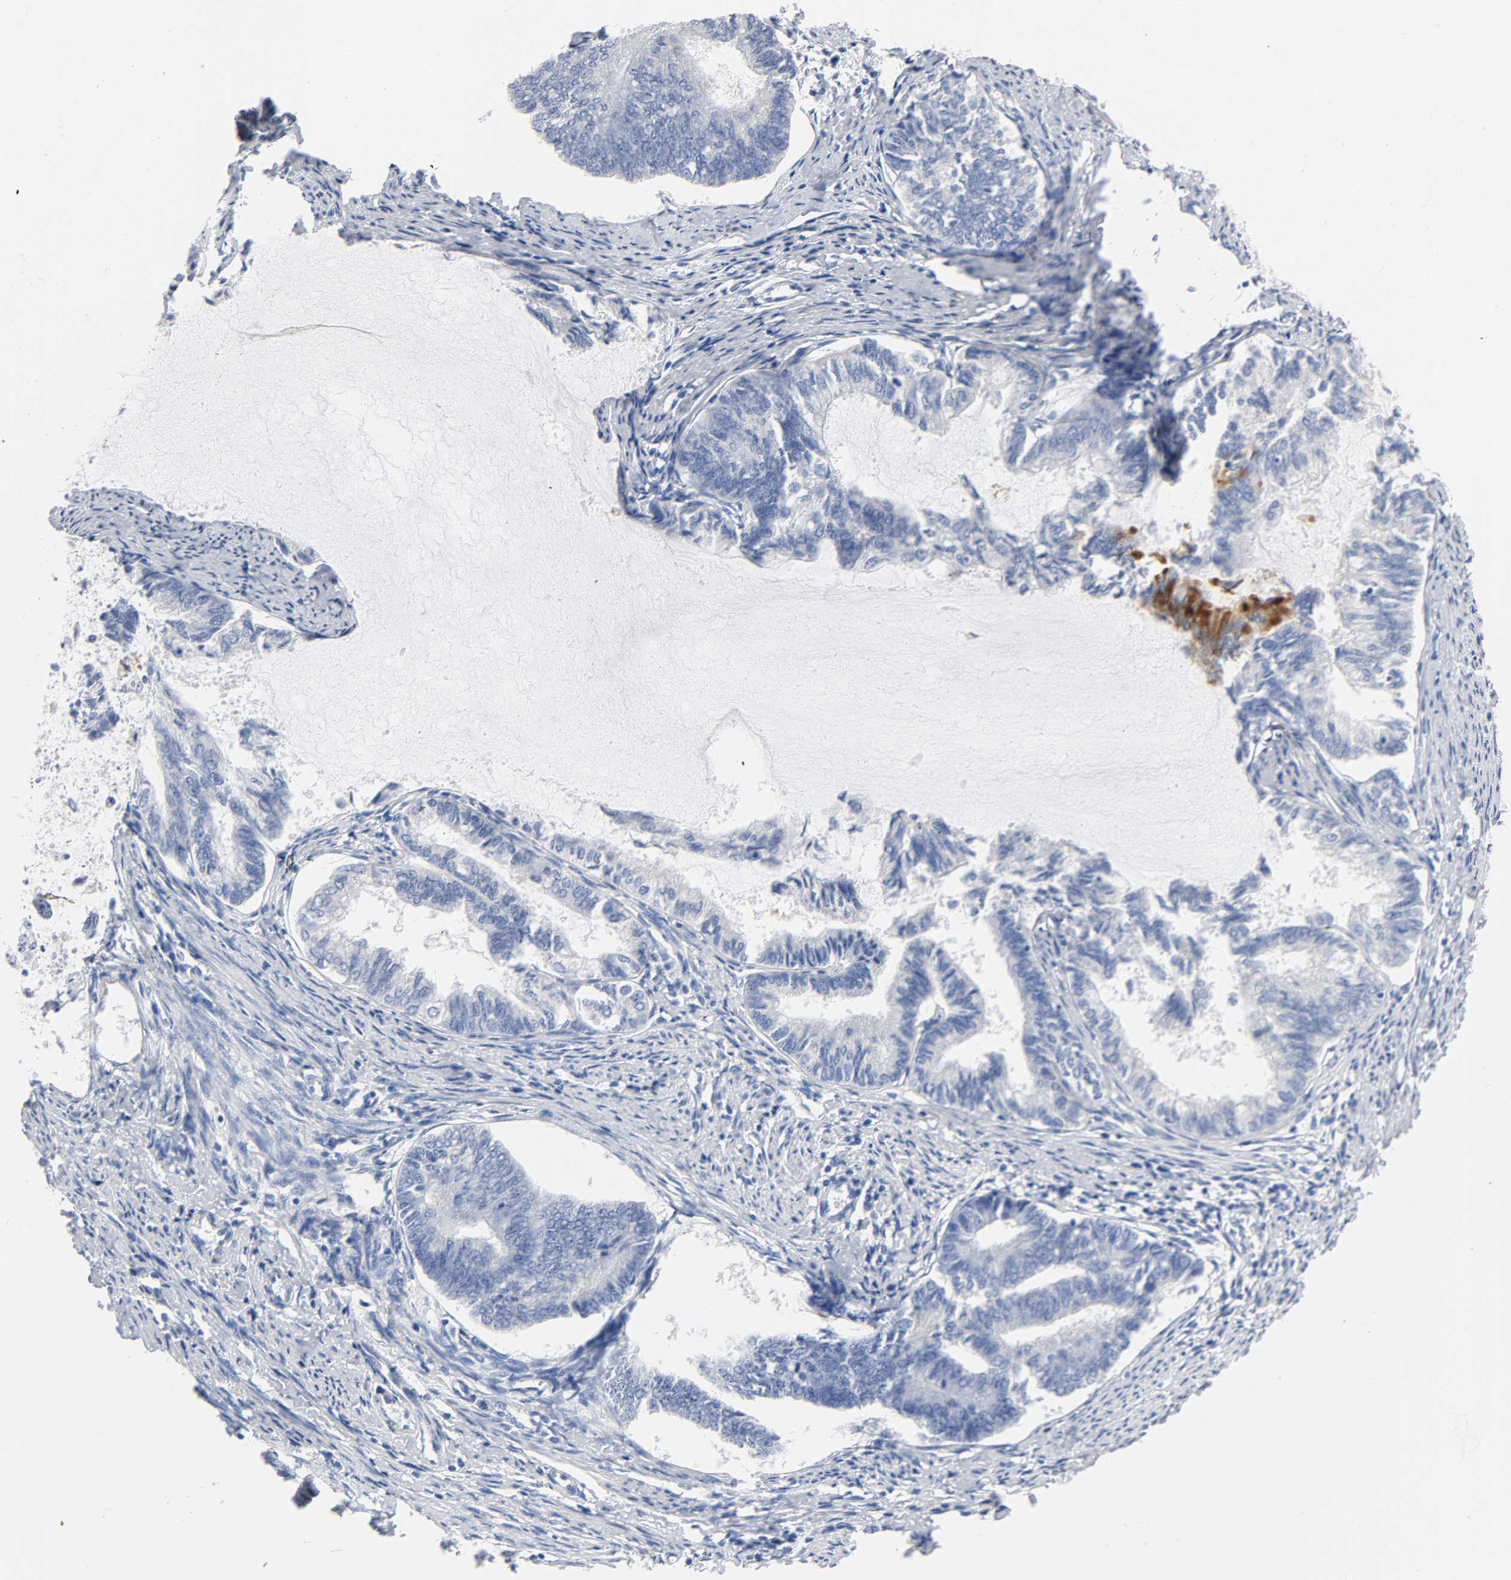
{"staining": {"intensity": "negative", "quantity": "none", "location": "none"}, "tissue": "endometrial cancer", "cell_type": "Tumor cells", "image_type": "cancer", "snomed": [{"axis": "morphology", "description": "Adenocarcinoma, NOS"}, {"axis": "topography", "description": "Endometrium"}], "caption": "Immunohistochemistry micrograph of neoplastic tissue: human endometrial cancer stained with DAB shows no significant protein expression in tumor cells.", "gene": "ACP3", "patient": {"sex": "female", "age": 86}}